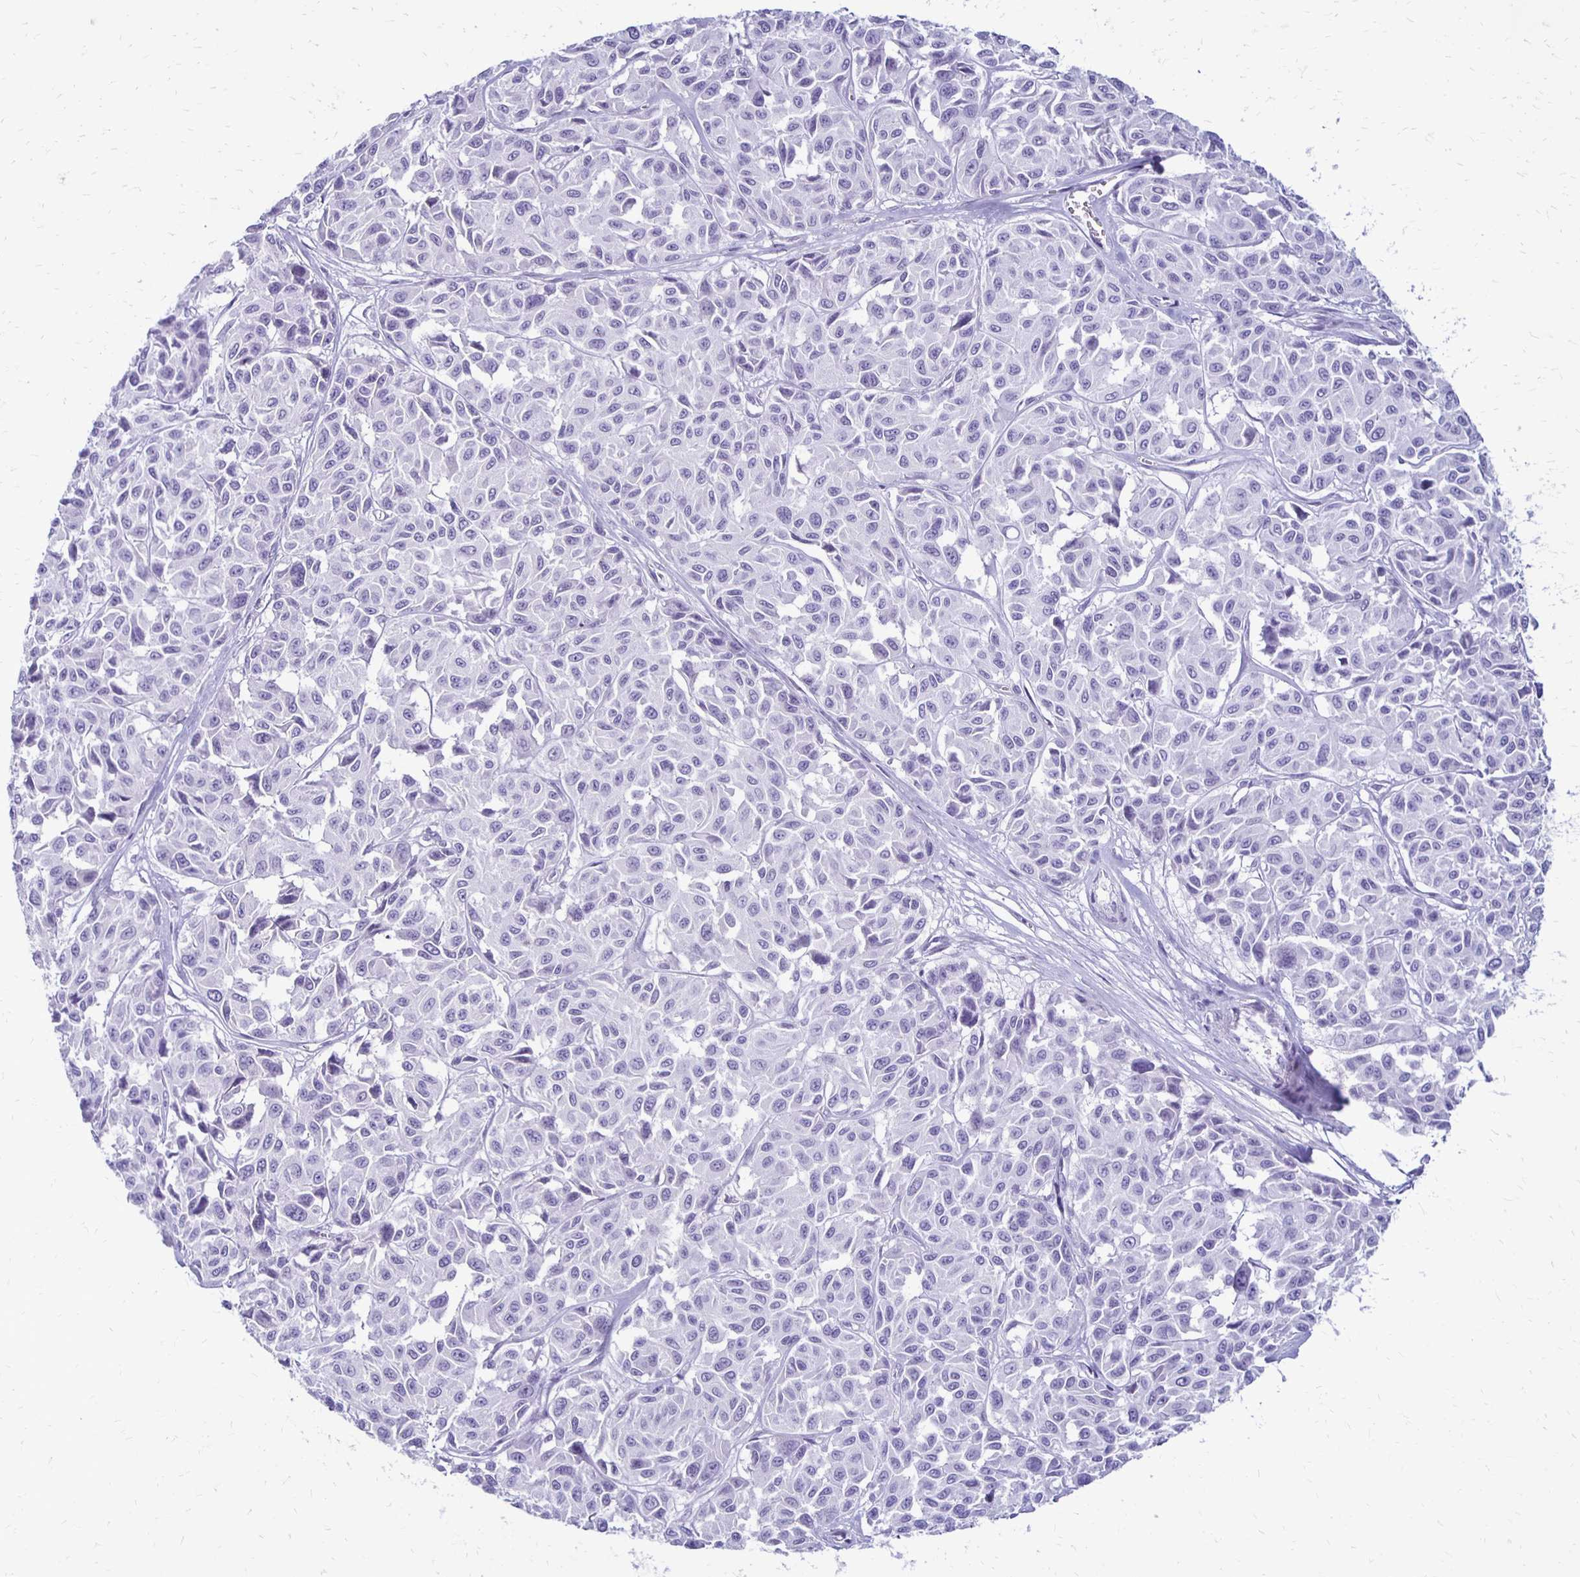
{"staining": {"intensity": "negative", "quantity": "none", "location": "none"}, "tissue": "melanoma", "cell_type": "Tumor cells", "image_type": "cancer", "snomed": [{"axis": "morphology", "description": "Malignant melanoma, NOS"}, {"axis": "topography", "description": "Skin"}], "caption": "IHC histopathology image of neoplastic tissue: human melanoma stained with DAB (3,3'-diaminobenzidine) exhibits no significant protein positivity in tumor cells.", "gene": "RYR1", "patient": {"sex": "female", "age": 66}}